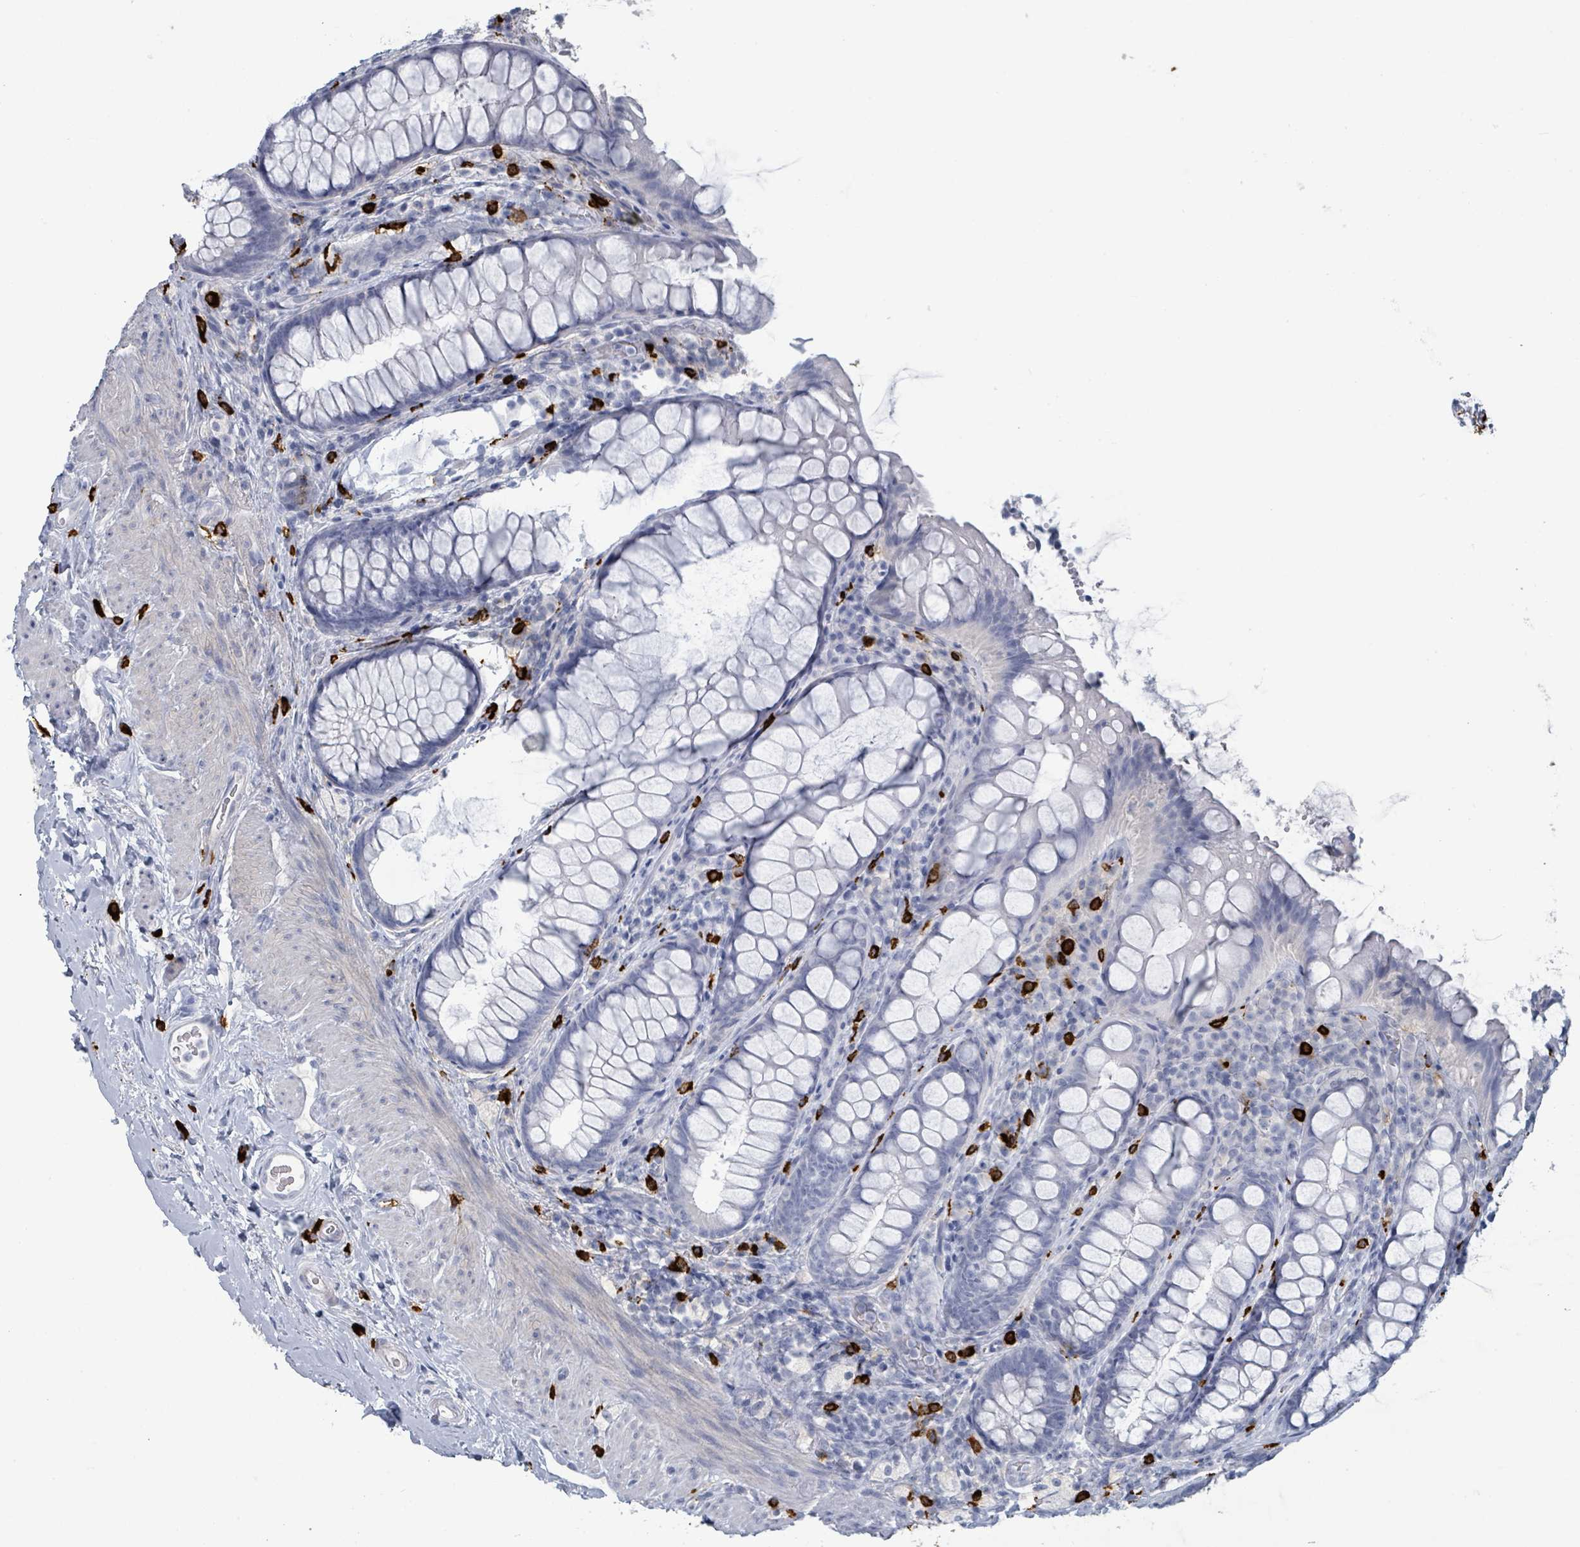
{"staining": {"intensity": "negative", "quantity": "none", "location": "none"}, "tissue": "rectum", "cell_type": "Glandular cells", "image_type": "normal", "snomed": [{"axis": "morphology", "description": "Normal tissue, NOS"}, {"axis": "topography", "description": "Rectum"}, {"axis": "topography", "description": "Peripheral nerve tissue"}], "caption": "This is an IHC image of unremarkable rectum. There is no positivity in glandular cells.", "gene": "VPS13D", "patient": {"sex": "female", "age": 69}}